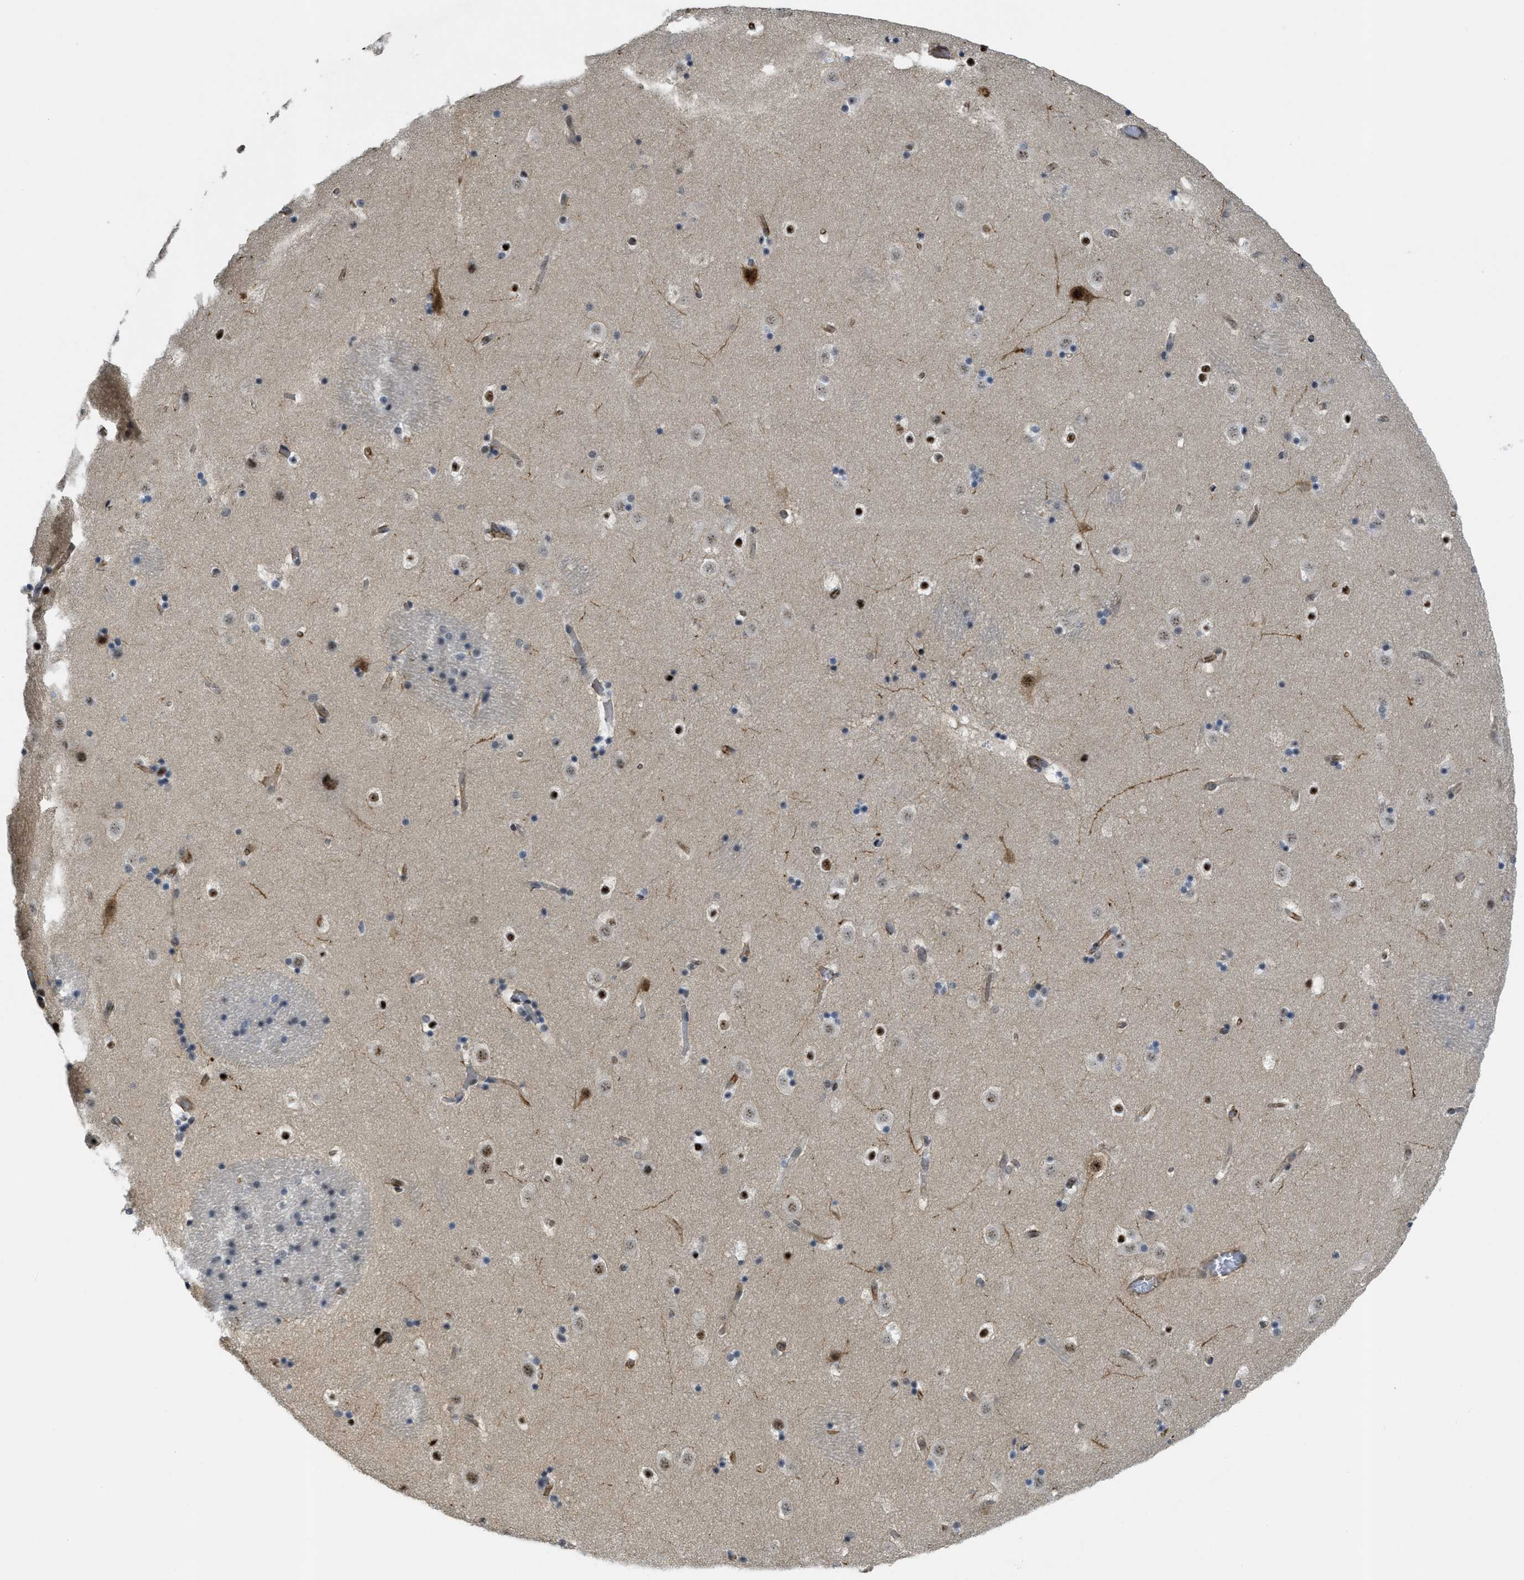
{"staining": {"intensity": "moderate", "quantity": "<25%", "location": "nuclear"}, "tissue": "caudate", "cell_type": "Glial cells", "image_type": "normal", "snomed": [{"axis": "morphology", "description": "Normal tissue, NOS"}, {"axis": "topography", "description": "Lateral ventricle wall"}], "caption": "Immunohistochemical staining of normal caudate reveals <25% levels of moderate nuclear protein staining in about <25% of glial cells.", "gene": "LRRC8B", "patient": {"sex": "male", "age": 45}}